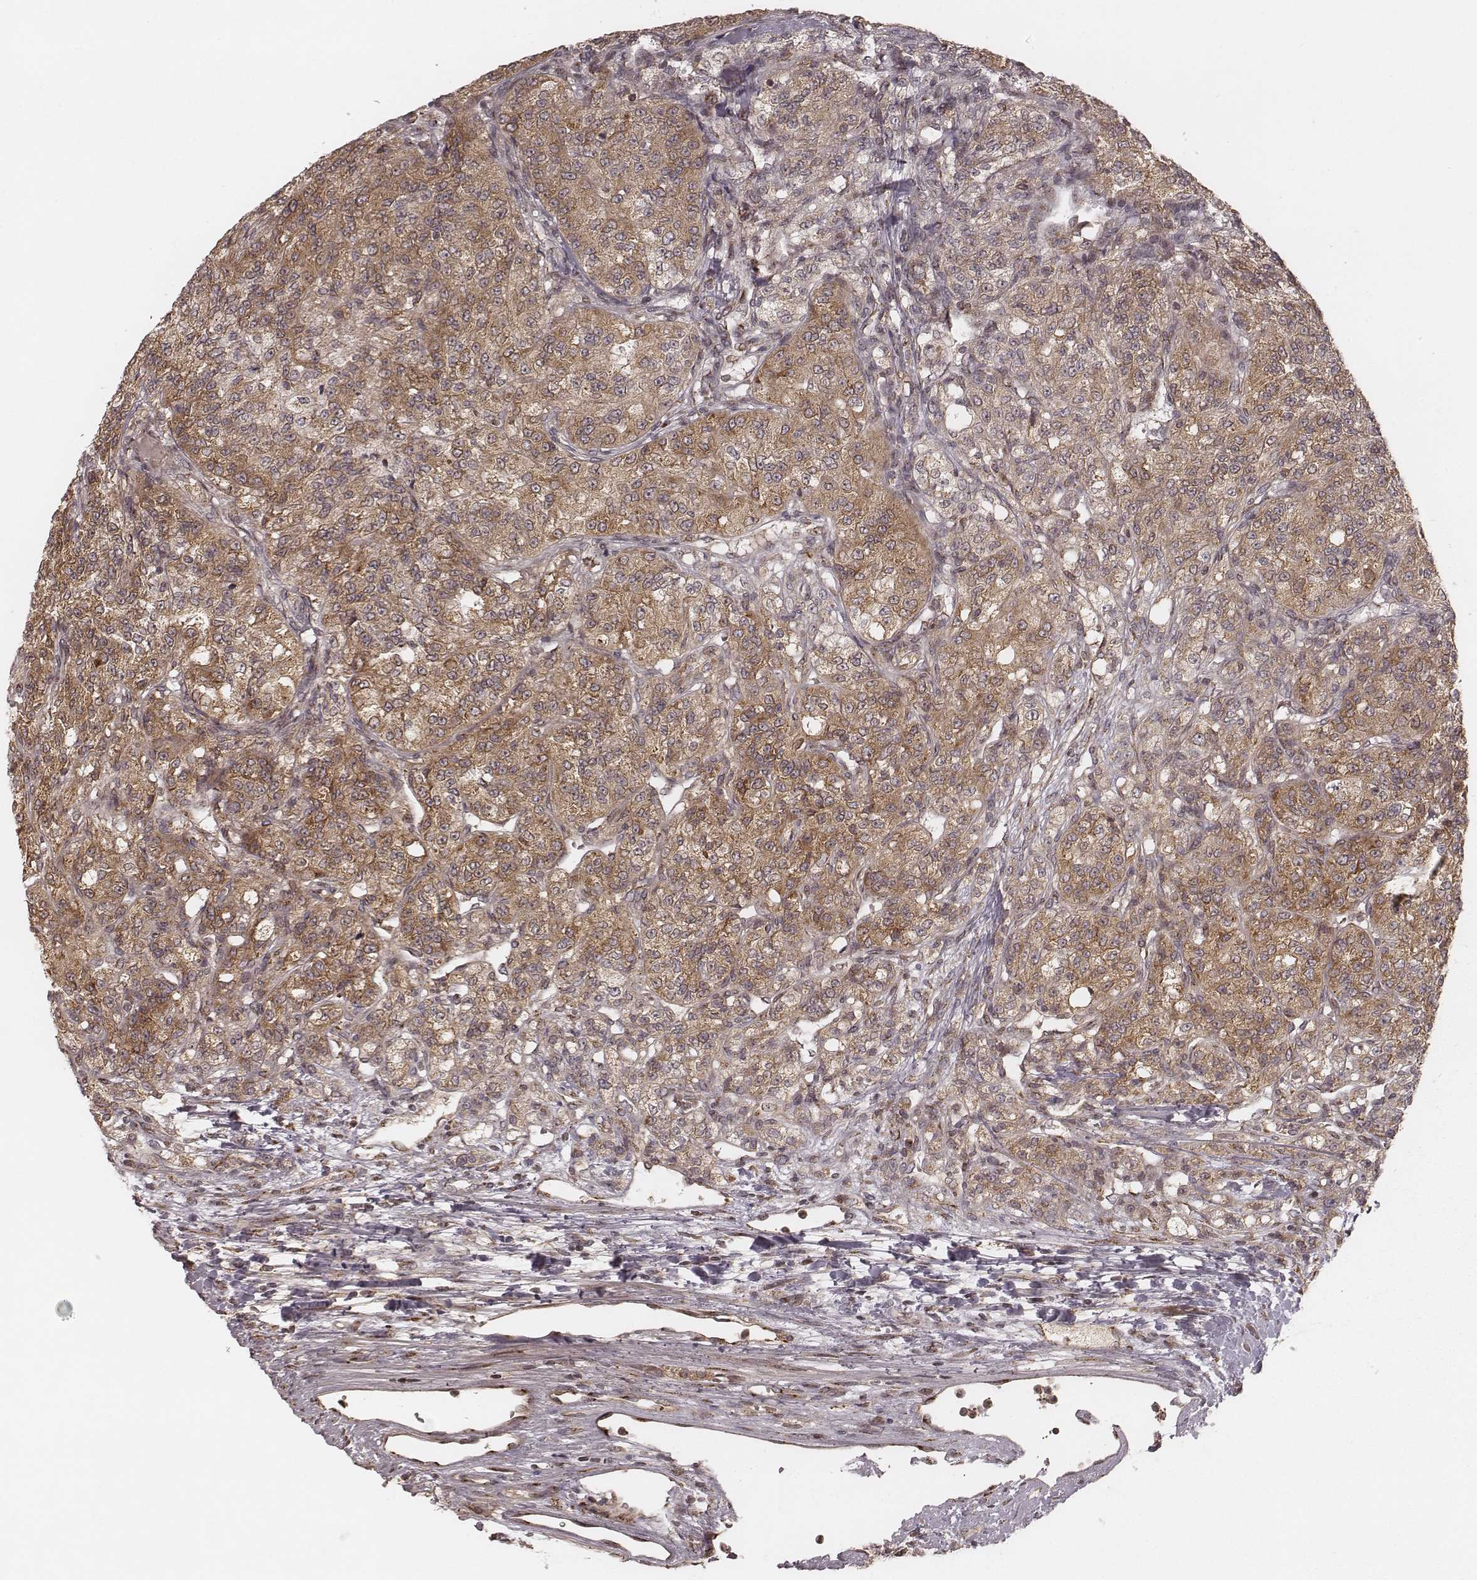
{"staining": {"intensity": "moderate", "quantity": ">75%", "location": "cytoplasmic/membranous"}, "tissue": "renal cancer", "cell_type": "Tumor cells", "image_type": "cancer", "snomed": [{"axis": "morphology", "description": "Adenocarcinoma, NOS"}, {"axis": "topography", "description": "Kidney"}], "caption": "Tumor cells display moderate cytoplasmic/membranous staining in about >75% of cells in adenocarcinoma (renal). The staining was performed using DAB, with brown indicating positive protein expression. Nuclei are stained blue with hematoxylin.", "gene": "MYO19", "patient": {"sex": "female", "age": 63}}